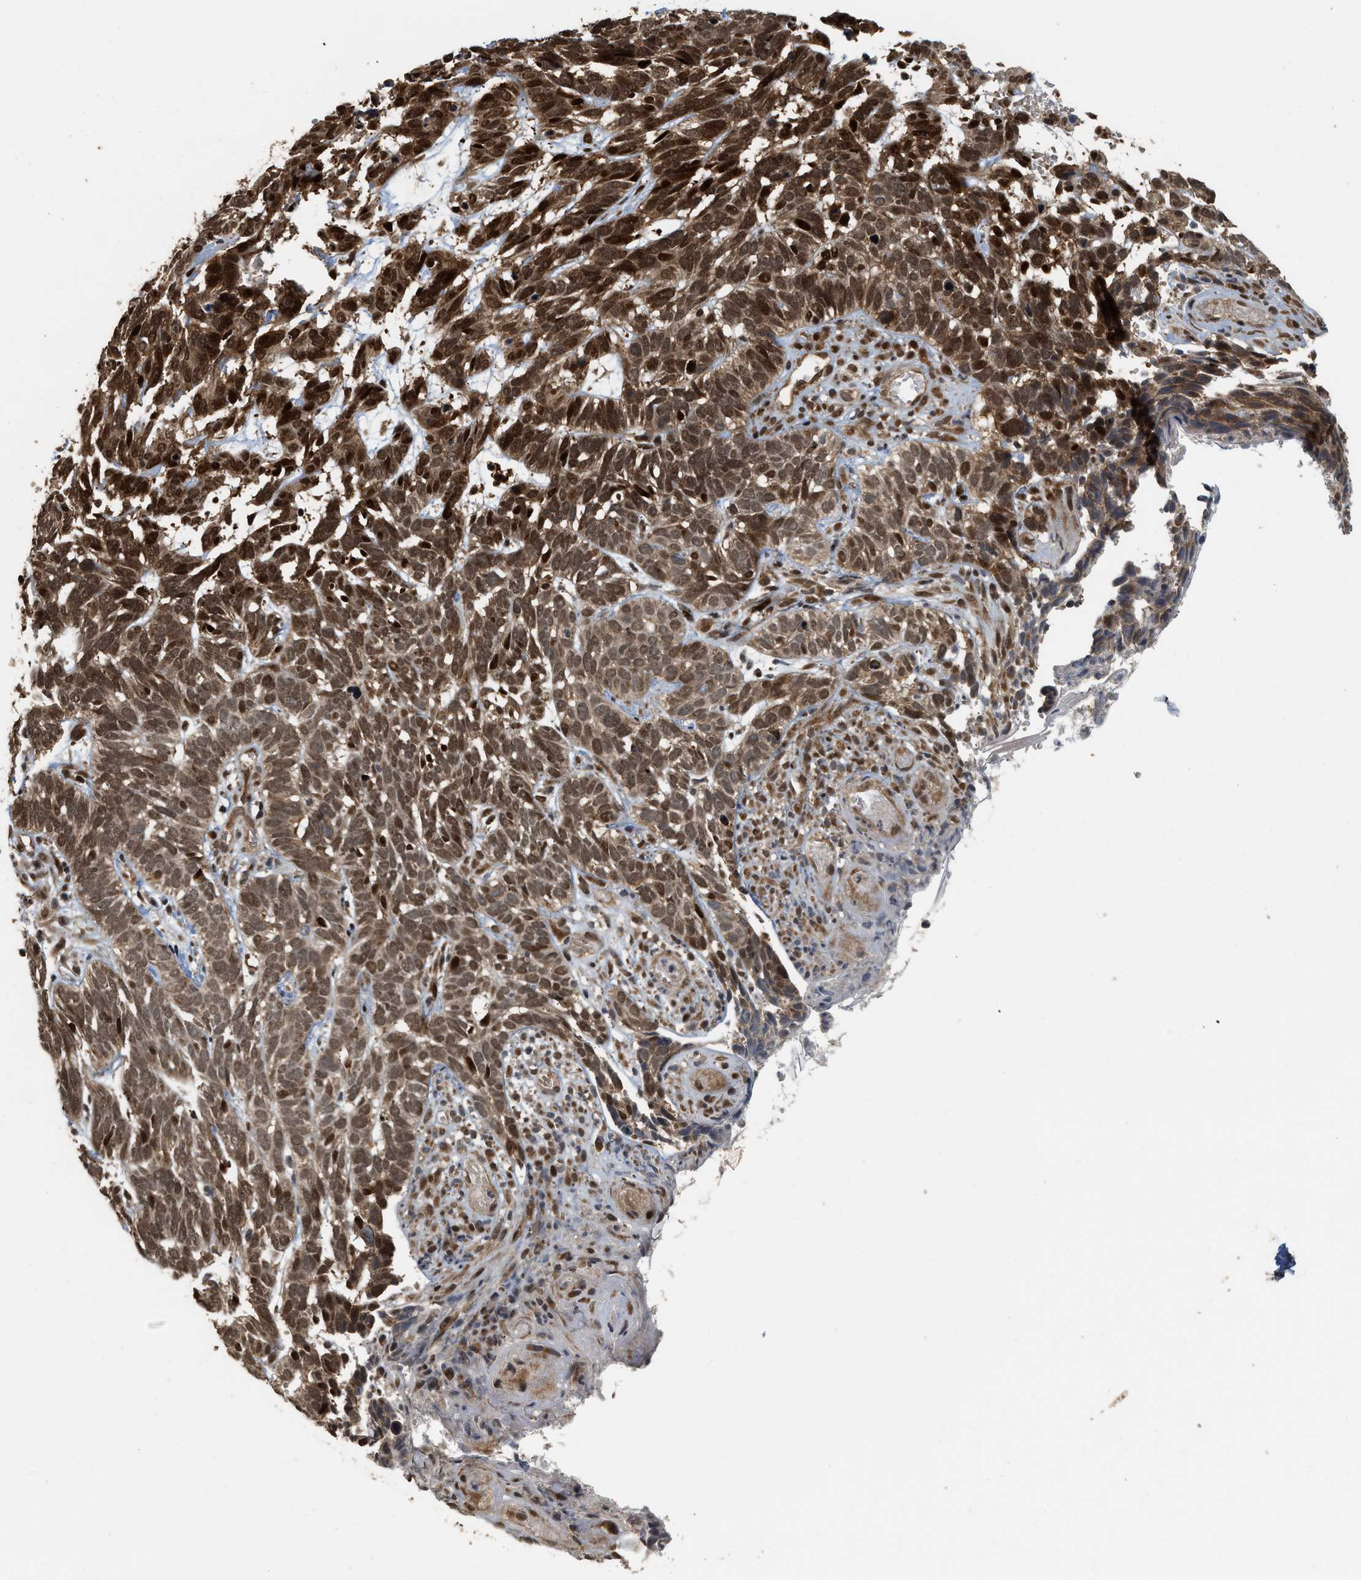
{"staining": {"intensity": "strong", "quantity": ">75%", "location": "cytoplasmic/membranous,nuclear"}, "tissue": "skin cancer", "cell_type": "Tumor cells", "image_type": "cancer", "snomed": [{"axis": "morphology", "description": "Basal cell carcinoma"}, {"axis": "topography", "description": "Skin"}], "caption": "This is an image of IHC staining of skin cancer (basal cell carcinoma), which shows strong positivity in the cytoplasmic/membranous and nuclear of tumor cells.", "gene": "ELP2", "patient": {"sex": "male", "age": 87}}